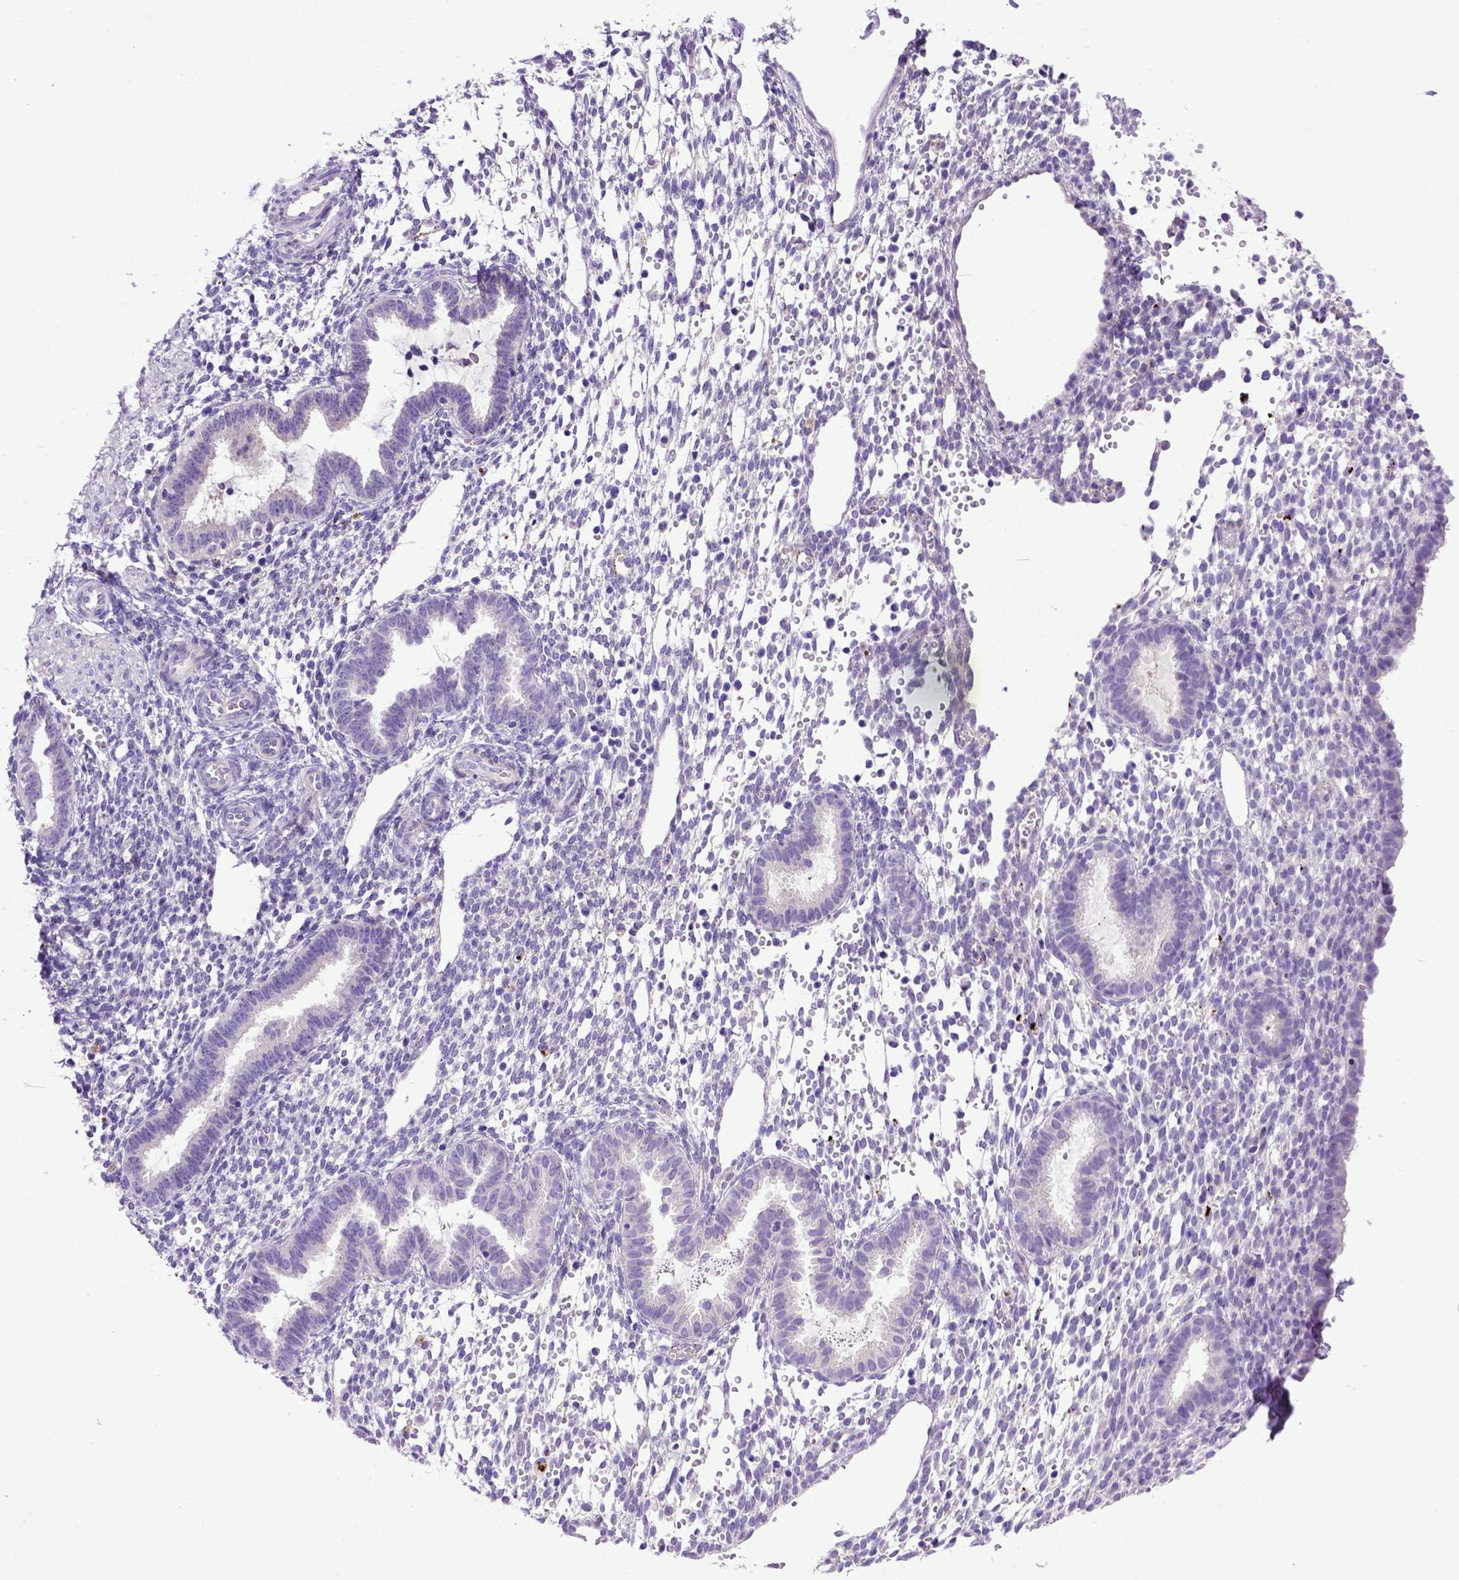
{"staining": {"intensity": "negative", "quantity": "none", "location": "none"}, "tissue": "endometrium", "cell_type": "Cells in endometrial stroma", "image_type": "normal", "snomed": [{"axis": "morphology", "description": "Normal tissue, NOS"}, {"axis": "topography", "description": "Endometrium"}], "caption": "High magnification brightfield microscopy of benign endometrium stained with DAB (3,3'-diaminobenzidine) (brown) and counterstained with hematoxylin (blue): cells in endometrial stroma show no significant expression. (DAB immunohistochemistry, high magnification).", "gene": "ADAM12", "patient": {"sex": "female", "age": 36}}